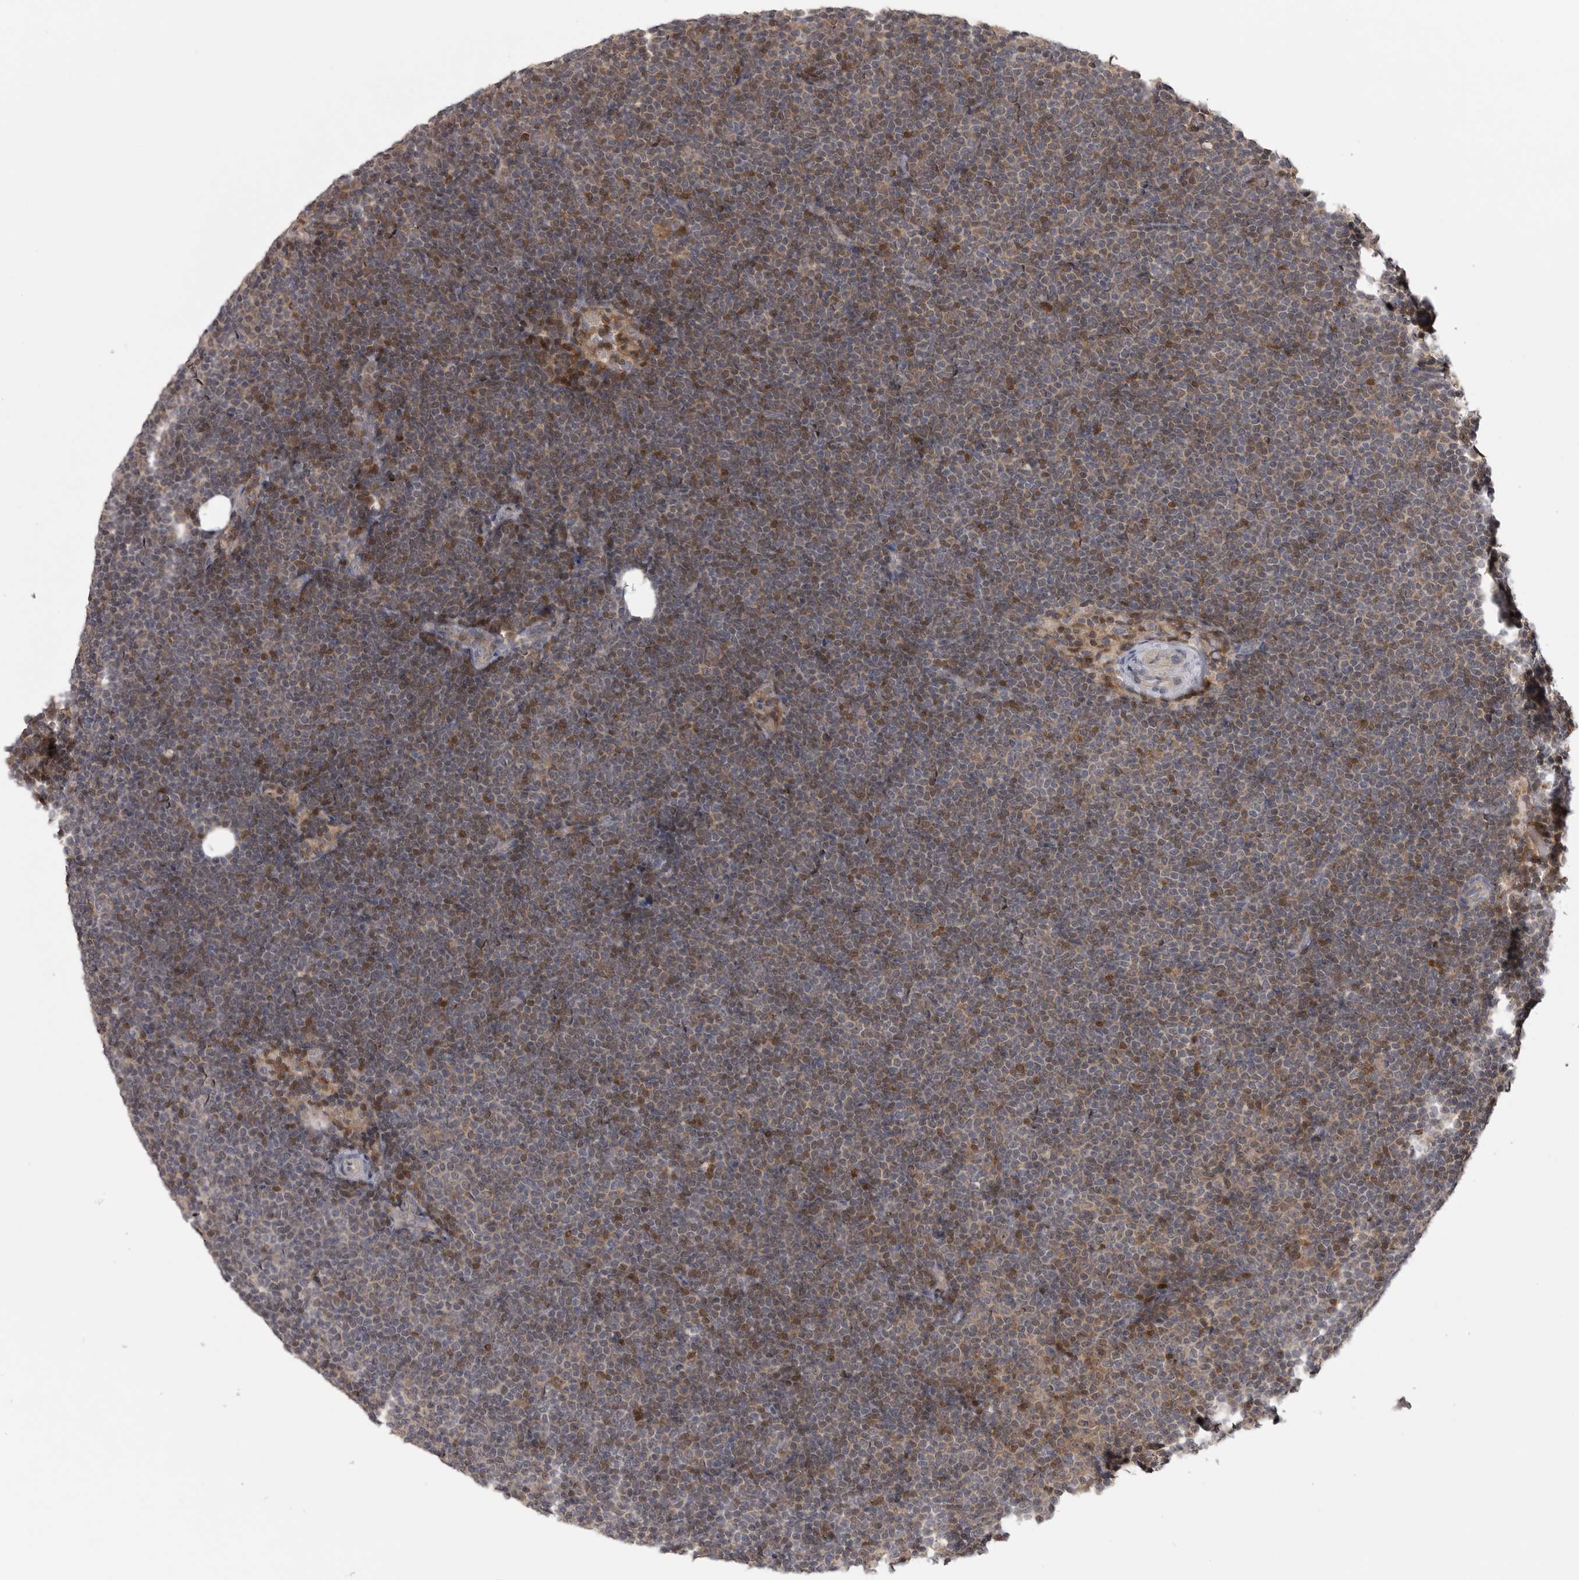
{"staining": {"intensity": "moderate", "quantity": "<25%", "location": "nuclear"}, "tissue": "lymphoma", "cell_type": "Tumor cells", "image_type": "cancer", "snomed": [{"axis": "morphology", "description": "Malignant lymphoma, non-Hodgkin's type, Low grade"}, {"axis": "topography", "description": "Lymph node"}], "caption": "An image of malignant lymphoma, non-Hodgkin's type (low-grade) stained for a protein exhibits moderate nuclear brown staining in tumor cells.", "gene": "MAPK13", "patient": {"sex": "female", "age": 53}}